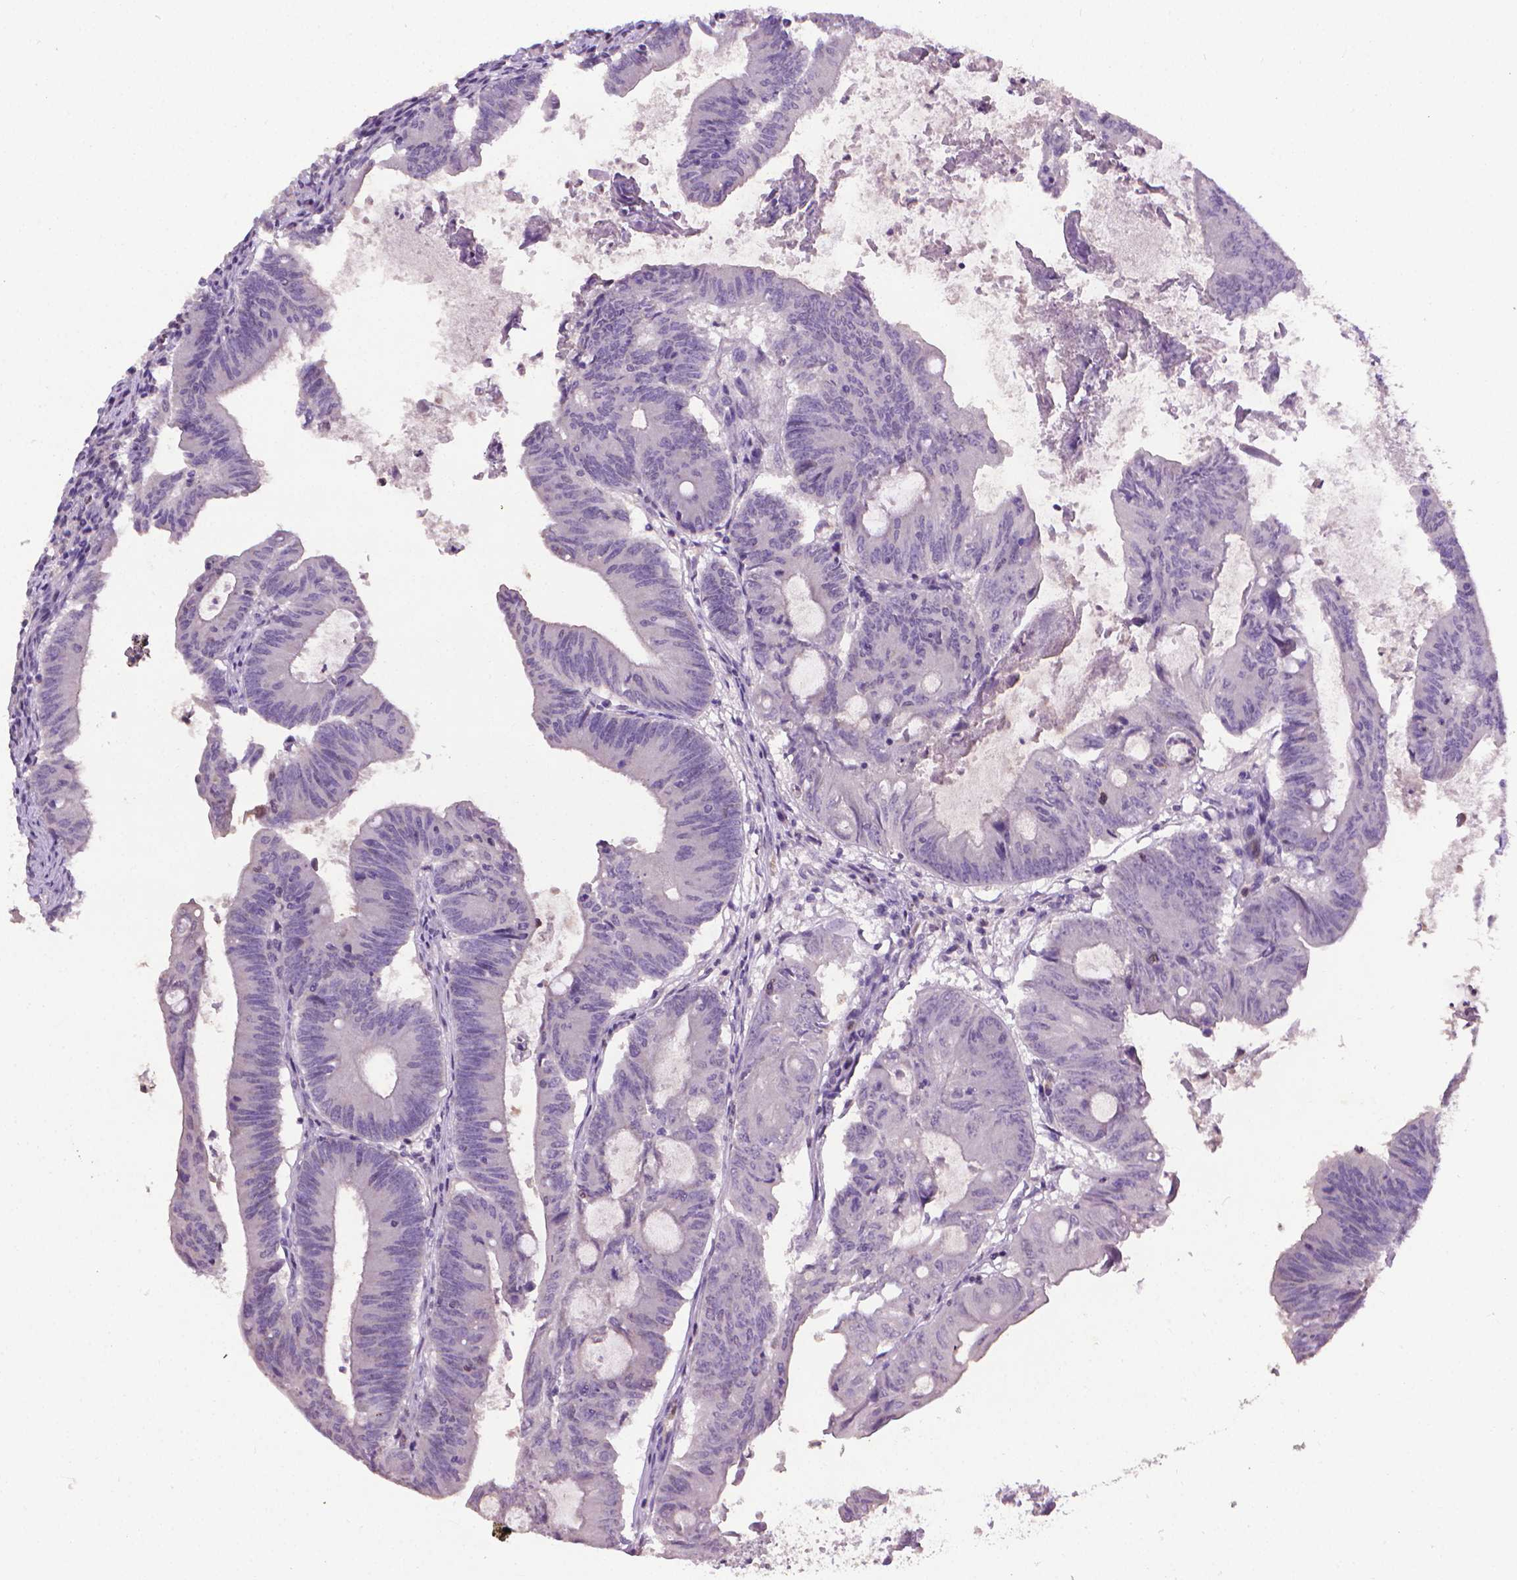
{"staining": {"intensity": "negative", "quantity": "none", "location": "none"}, "tissue": "colorectal cancer", "cell_type": "Tumor cells", "image_type": "cancer", "snomed": [{"axis": "morphology", "description": "Adenocarcinoma, NOS"}, {"axis": "topography", "description": "Colon"}], "caption": "Immunohistochemistry of human colorectal cancer reveals no positivity in tumor cells.", "gene": "CDKN2D", "patient": {"sex": "female", "age": 70}}